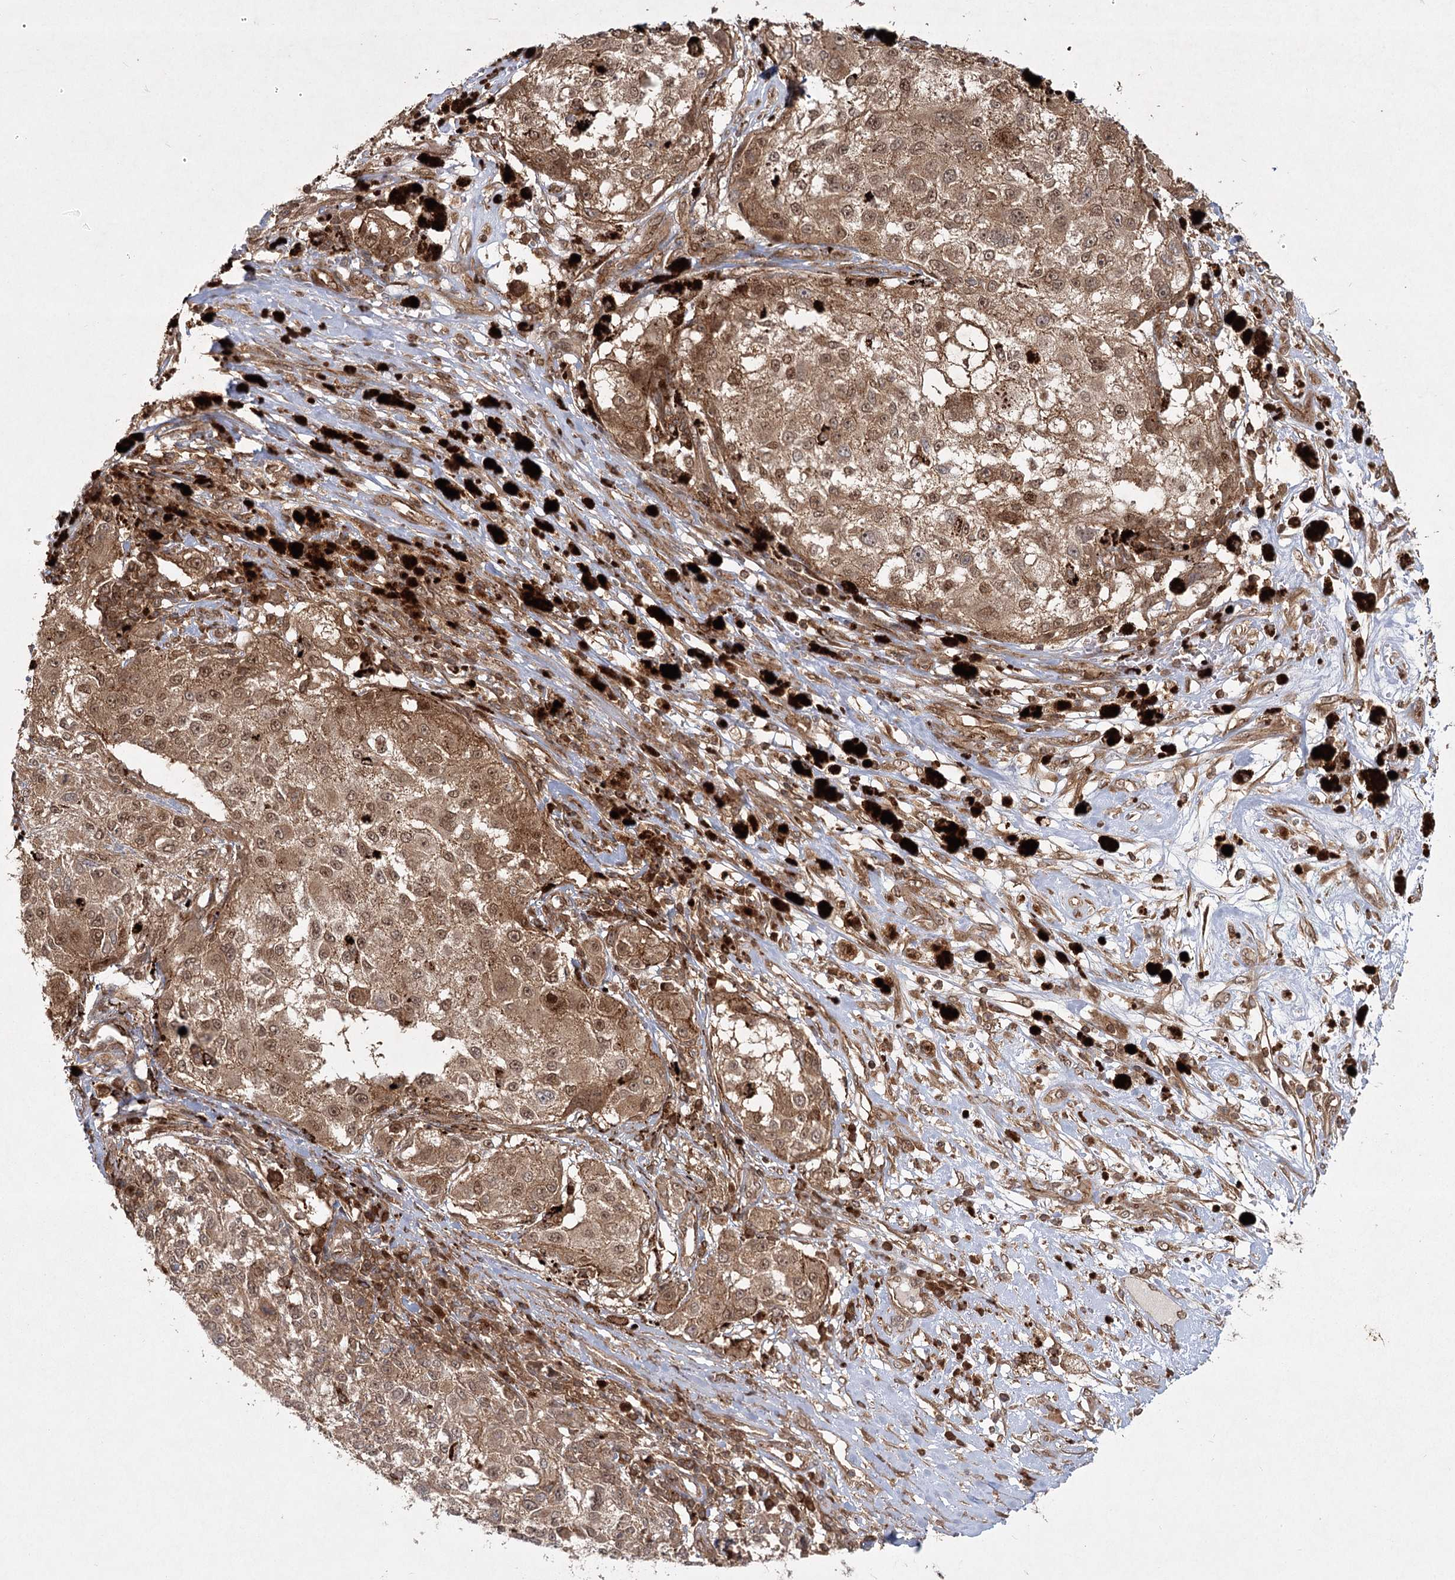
{"staining": {"intensity": "moderate", "quantity": ">75%", "location": "cytoplasmic/membranous,nuclear"}, "tissue": "melanoma", "cell_type": "Tumor cells", "image_type": "cancer", "snomed": [{"axis": "morphology", "description": "Necrosis, NOS"}, {"axis": "morphology", "description": "Malignant melanoma, NOS"}, {"axis": "topography", "description": "Skin"}], "caption": "Malignant melanoma stained for a protein (brown) reveals moderate cytoplasmic/membranous and nuclear positive expression in about >75% of tumor cells.", "gene": "MDFIC", "patient": {"sex": "female", "age": 87}}